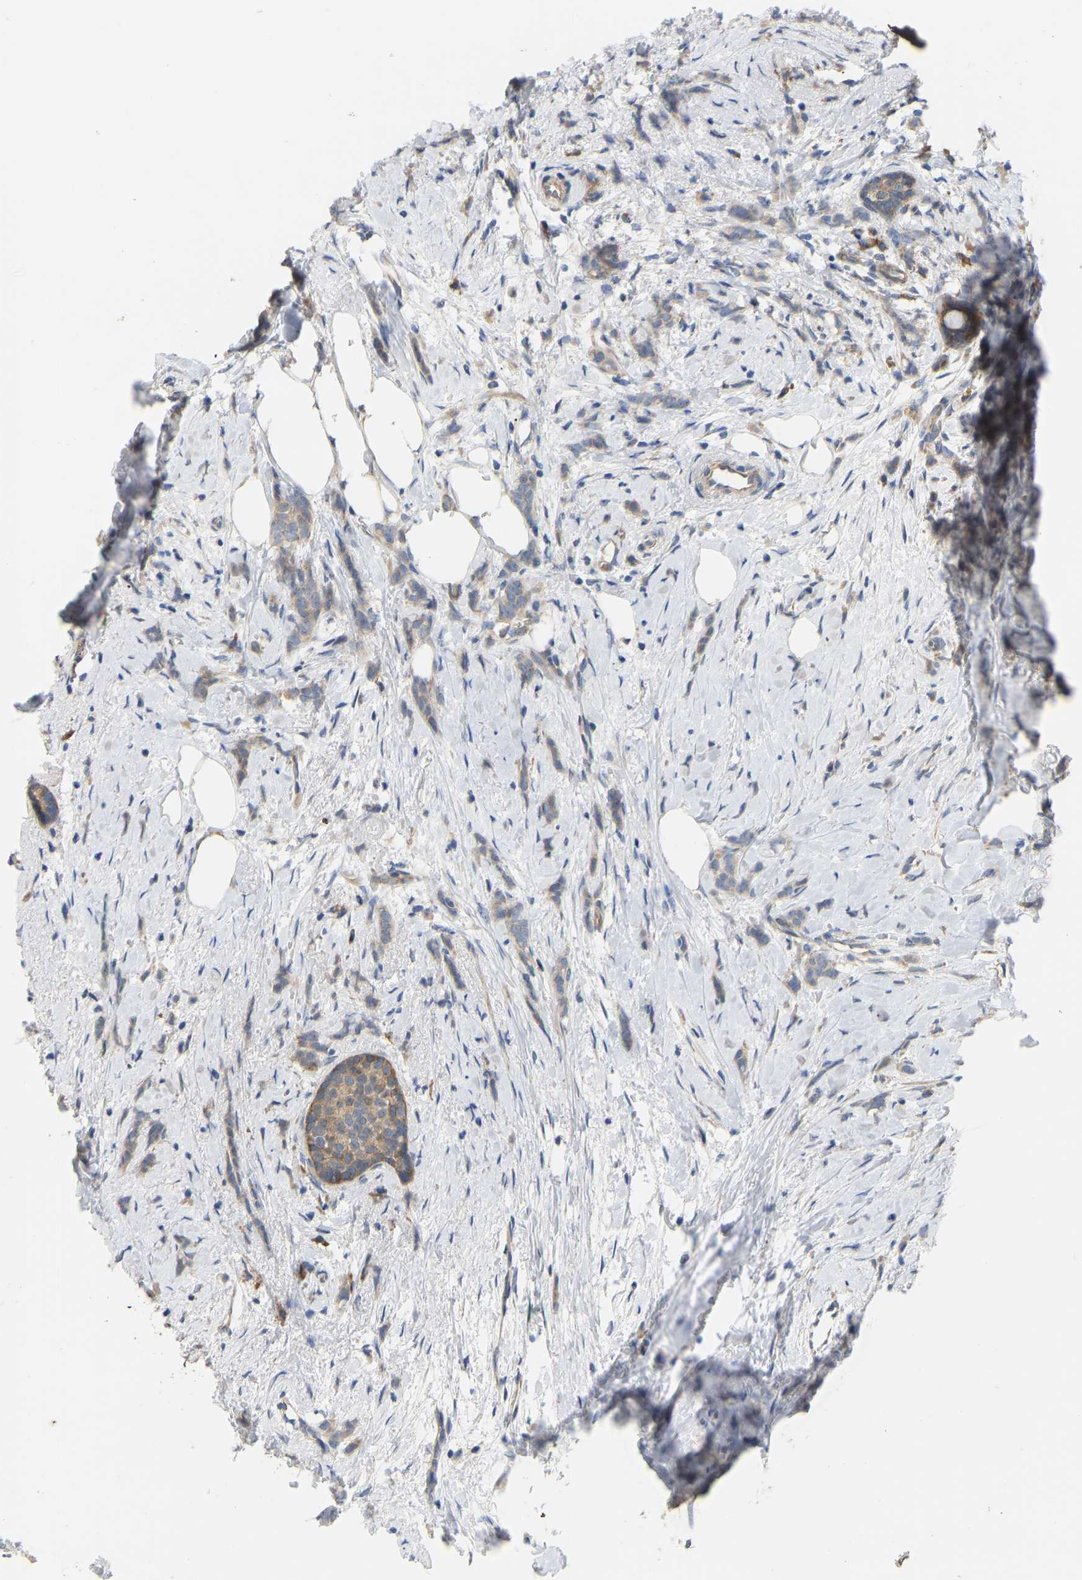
{"staining": {"intensity": "weak", "quantity": ">75%", "location": "cytoplasmic/membranous"}, "tissue": "breast cancer", "cell_type": "Tumor cells", "image_type": "cancer", "snomed": [{"axis": "morphology", "description": "Lobular carcinoma, in situ"}, {"axis": "morphology", "description": "Lobular carcinoma"}, {"axis": "topography", "description": "Breast"}], "caption": "Human breast cancer stained for a protein (brown) reveals weak cytoplasmic/membranous positive expression in approximately >75% of tumor cells.", "gene": "HACD2", "patient": {"sex": "female", "age": 41}}